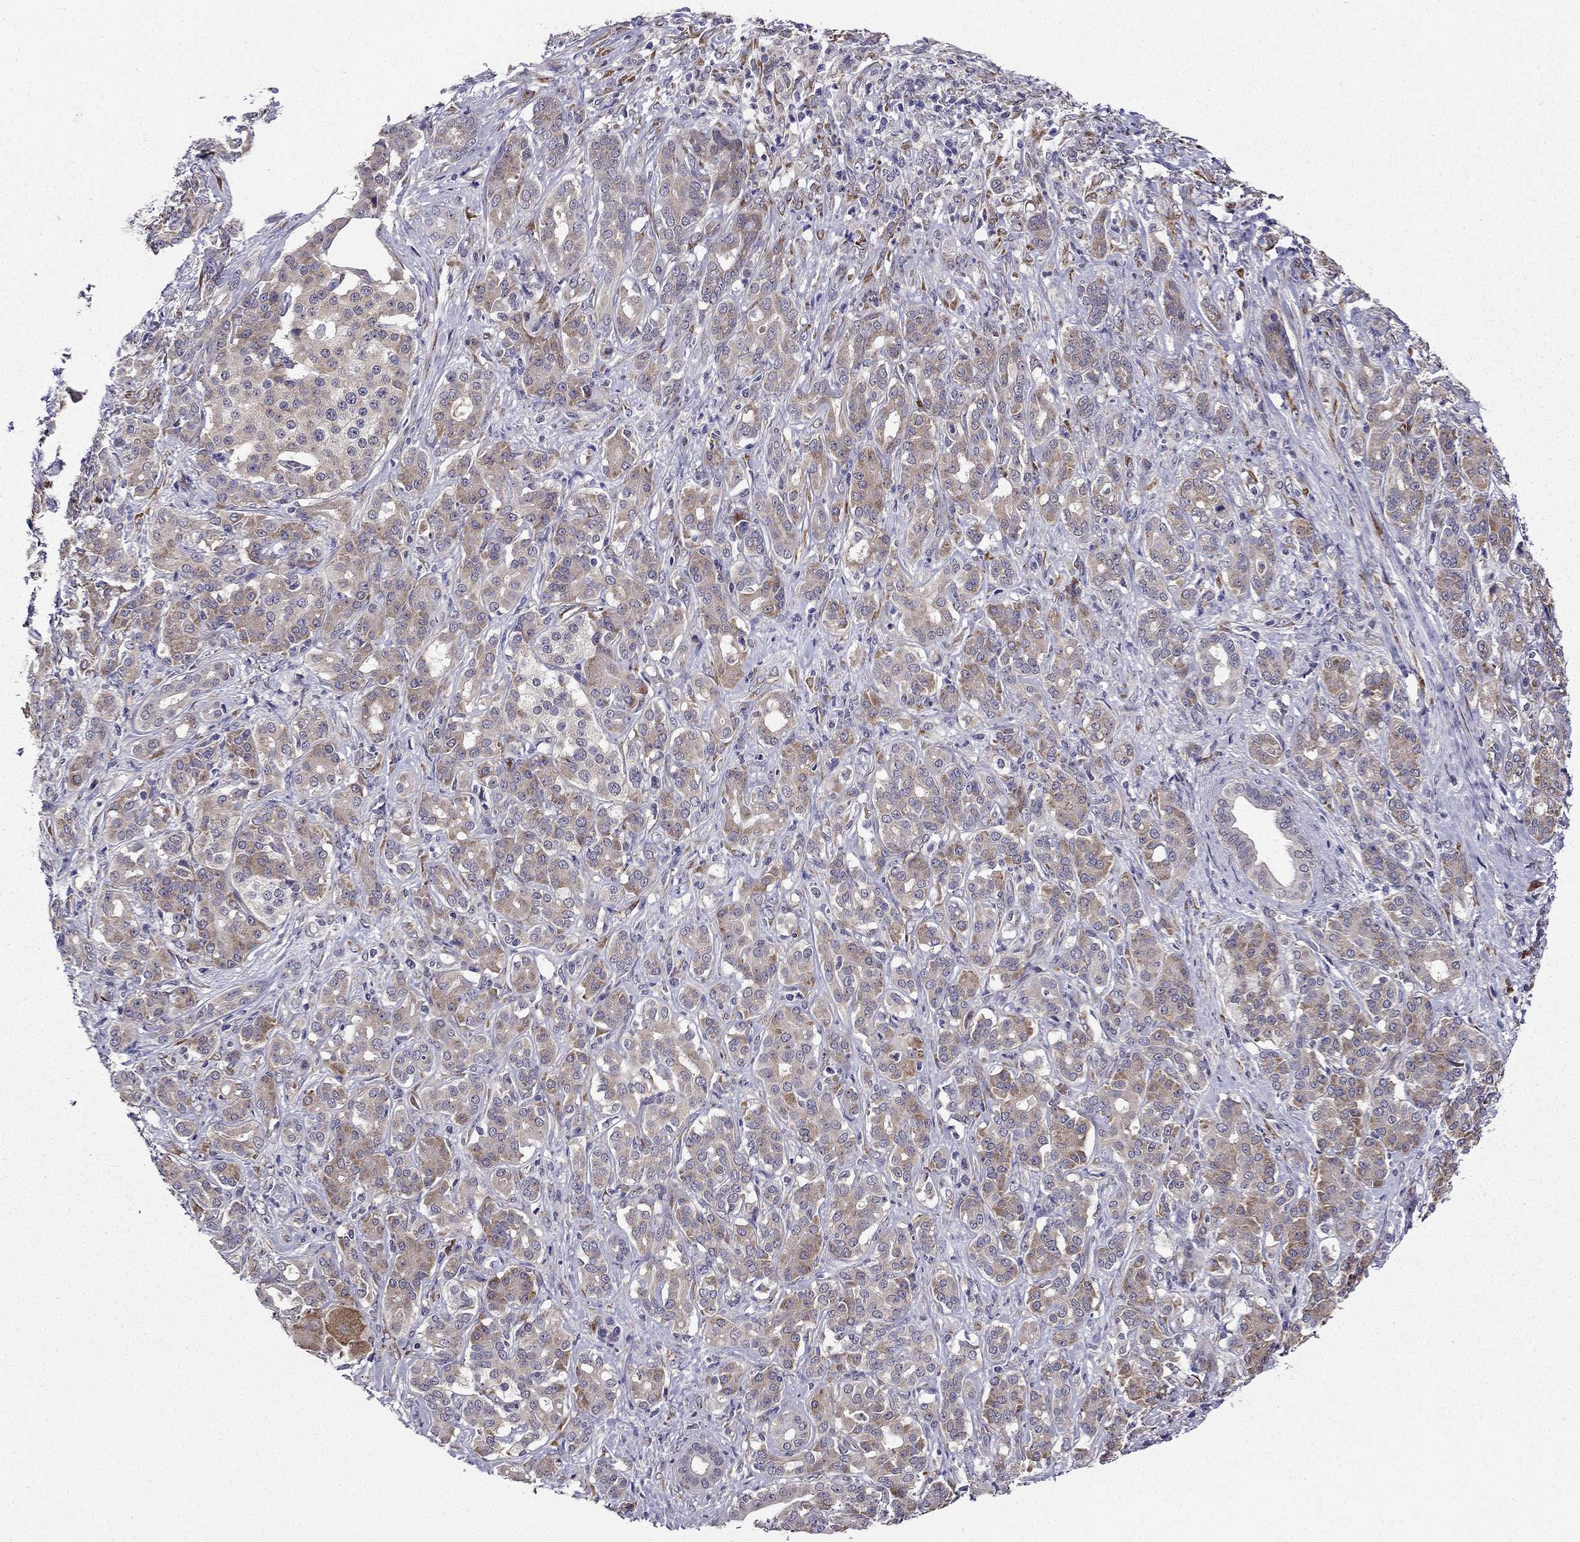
{"staining": {"intensity": "weak", "quantity": "25%-75%", "location": "cytoplasmic/membranous"}, "tissue": "pancreatic cancer", "cell_type": "Tumor cells", "image_type": "cancer", "snomed": [{"axis": "morphology", "description": "Normal tissue, NOS"}, {"axis": "morphology", "description": "Inflammation, NOS"}, {"axis": "morphology", "description": "Adenocarcinoma, NOS"}, {"axis": "topography", "description": "Pancreas"}], "caption": "A photomicrograph of human adenocarcinoma (pancreatic) stained for a protein demonstrates weak cytoplasmic/membranous brown staining in tumor cells.", "gene": "ARHGEF28", "patient": {"sex": "male", "age": 57}}